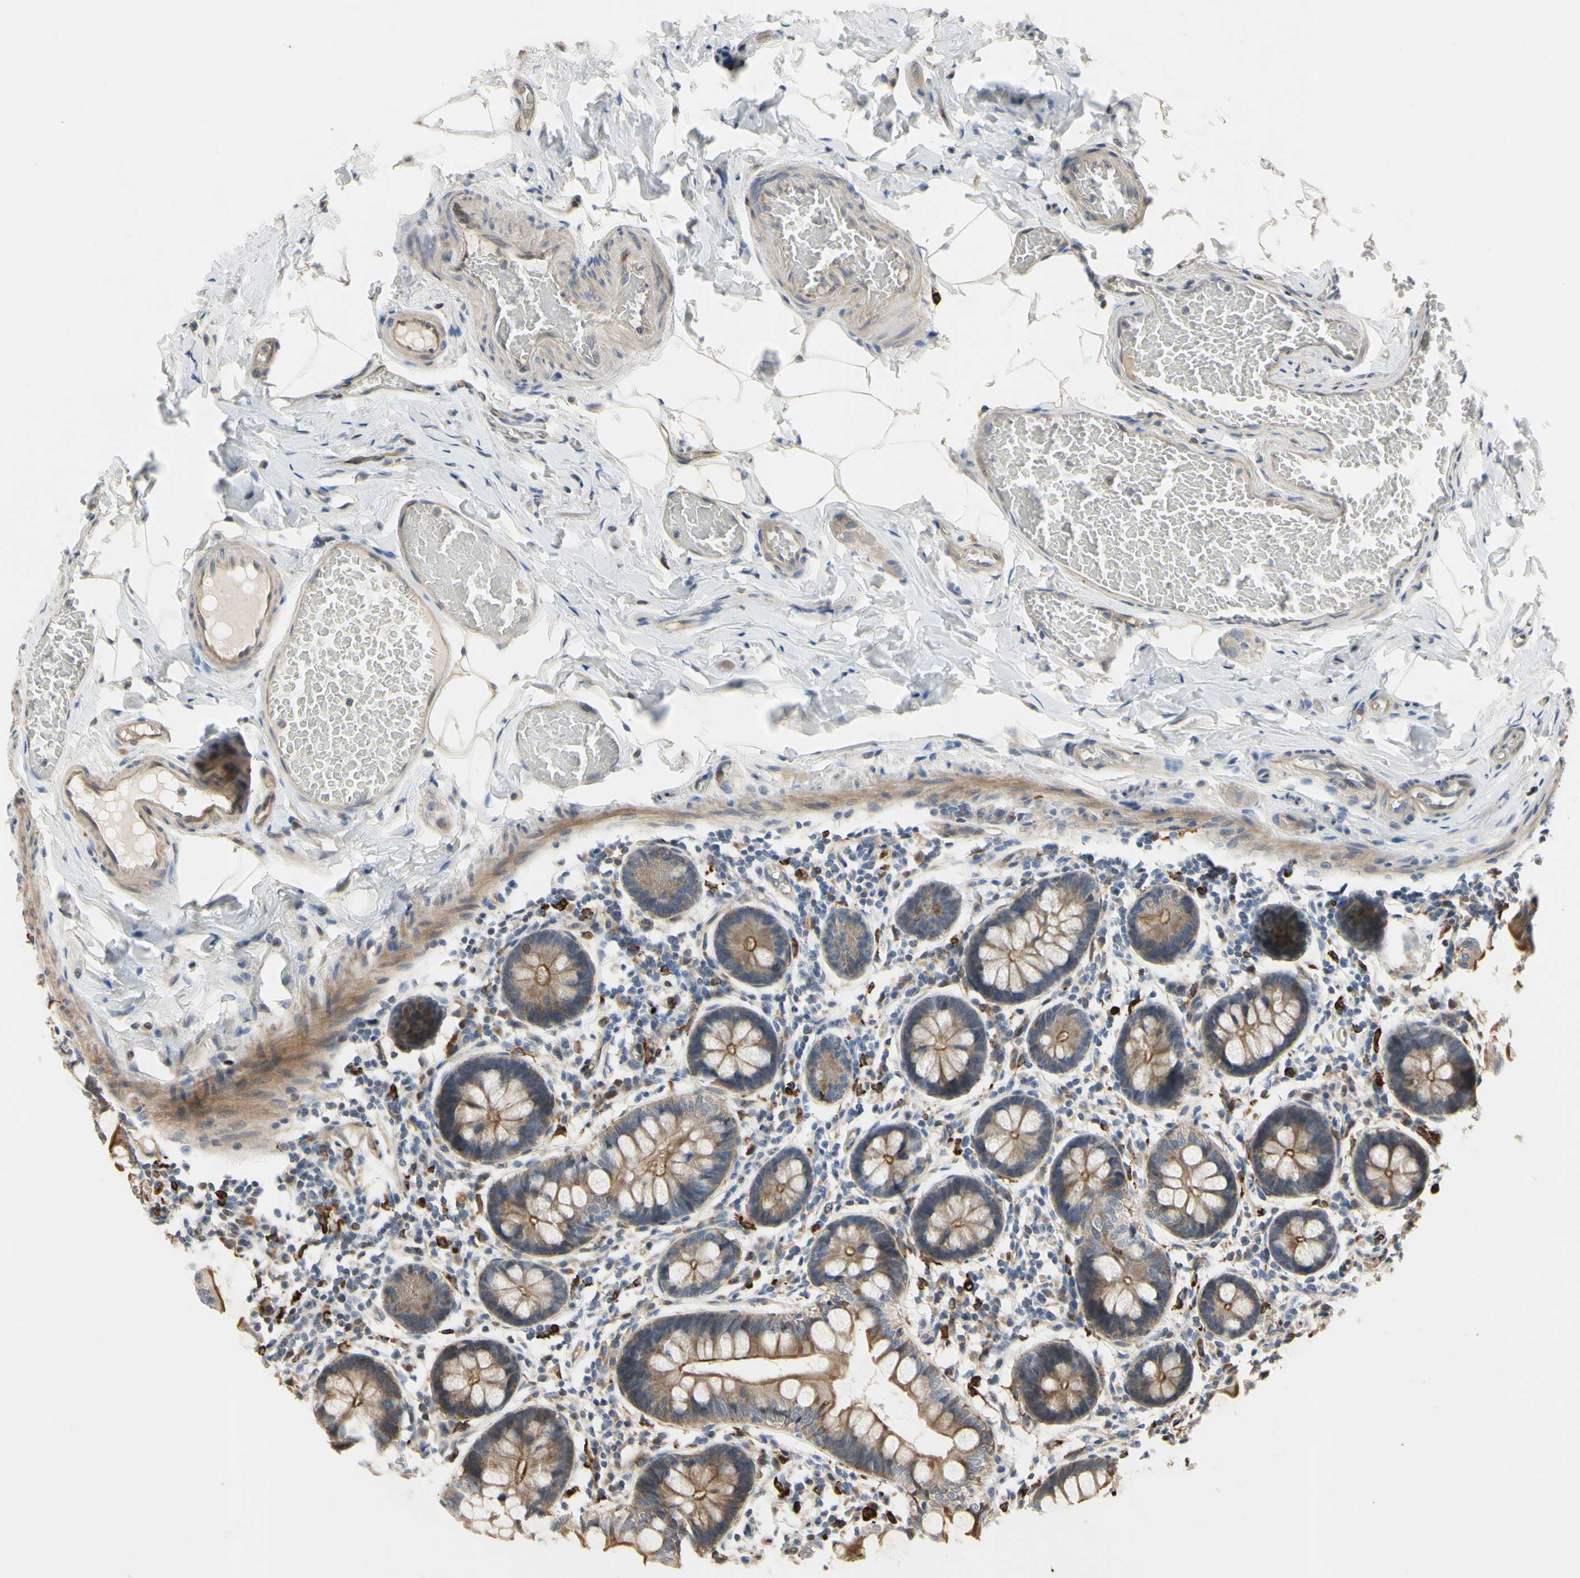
{"staining": {"intensity": "moderate", "quantity": ">75%", "location": "cytoplasmic/membranous"}, "tissue": "small intestine", "cell_type": "Glandular cells", "image_type": "normal", "snomed": [{"axis": "morphology", "description": "Normal tissue, NOS"}, {"axis": "topography", "description": "Small intestine"}], "caption": "This image shows unremarkable small intestine stained with immunohistochemistry to label a protein in brown. The cytoplasmic/membranous of glandular cells show moderate positivity for the protein. Nuclei are counter-stained blue.", "gene": "PLXNA2", "patient": {"sex": "male", "age": 41}}